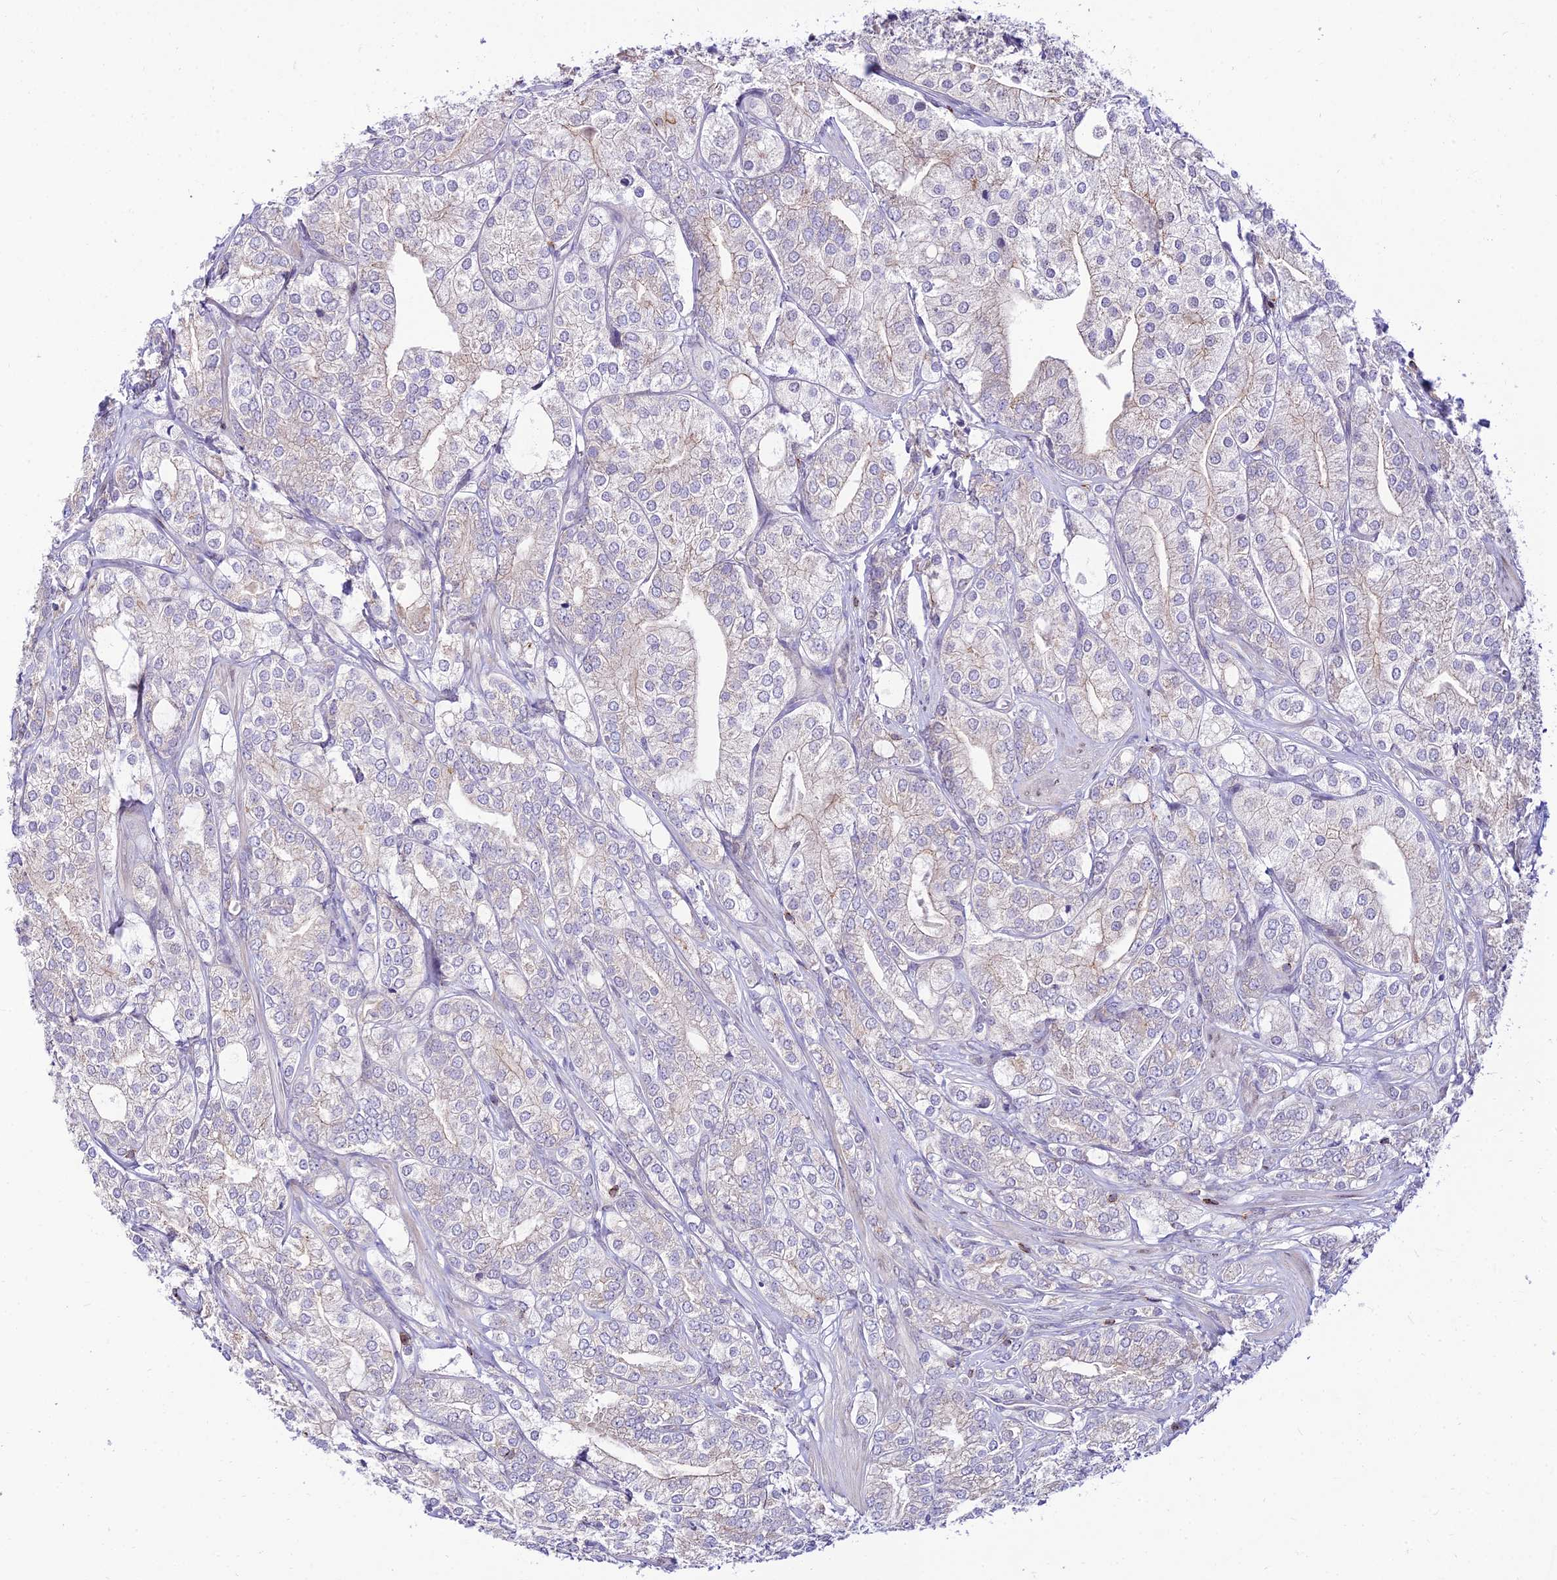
{"staining": {"intensity": "negative", "quantity": "none", "location": "none"}, "tissue": "prostate cancer", "cell_type": "Tumor cells", "image_type": "cancer", "snomed": [{"axis": "morphology", "description": "Adenocarcinoma, High grade"}, {"axis": "topography", "description": "Prostate"}], "caption": "This is a image of immunohistochemistry (IHC) staining of prostate high-grade adenocarcinoma, which shows no positivity in tumor cells. (Brightfield microscopy of DAB (3,3'-diaminobenzidine) immunohistochemistry (IHC) at high magnification).", "gene": "C6orf132", "patient": {"sex": "male", "age": 50}}